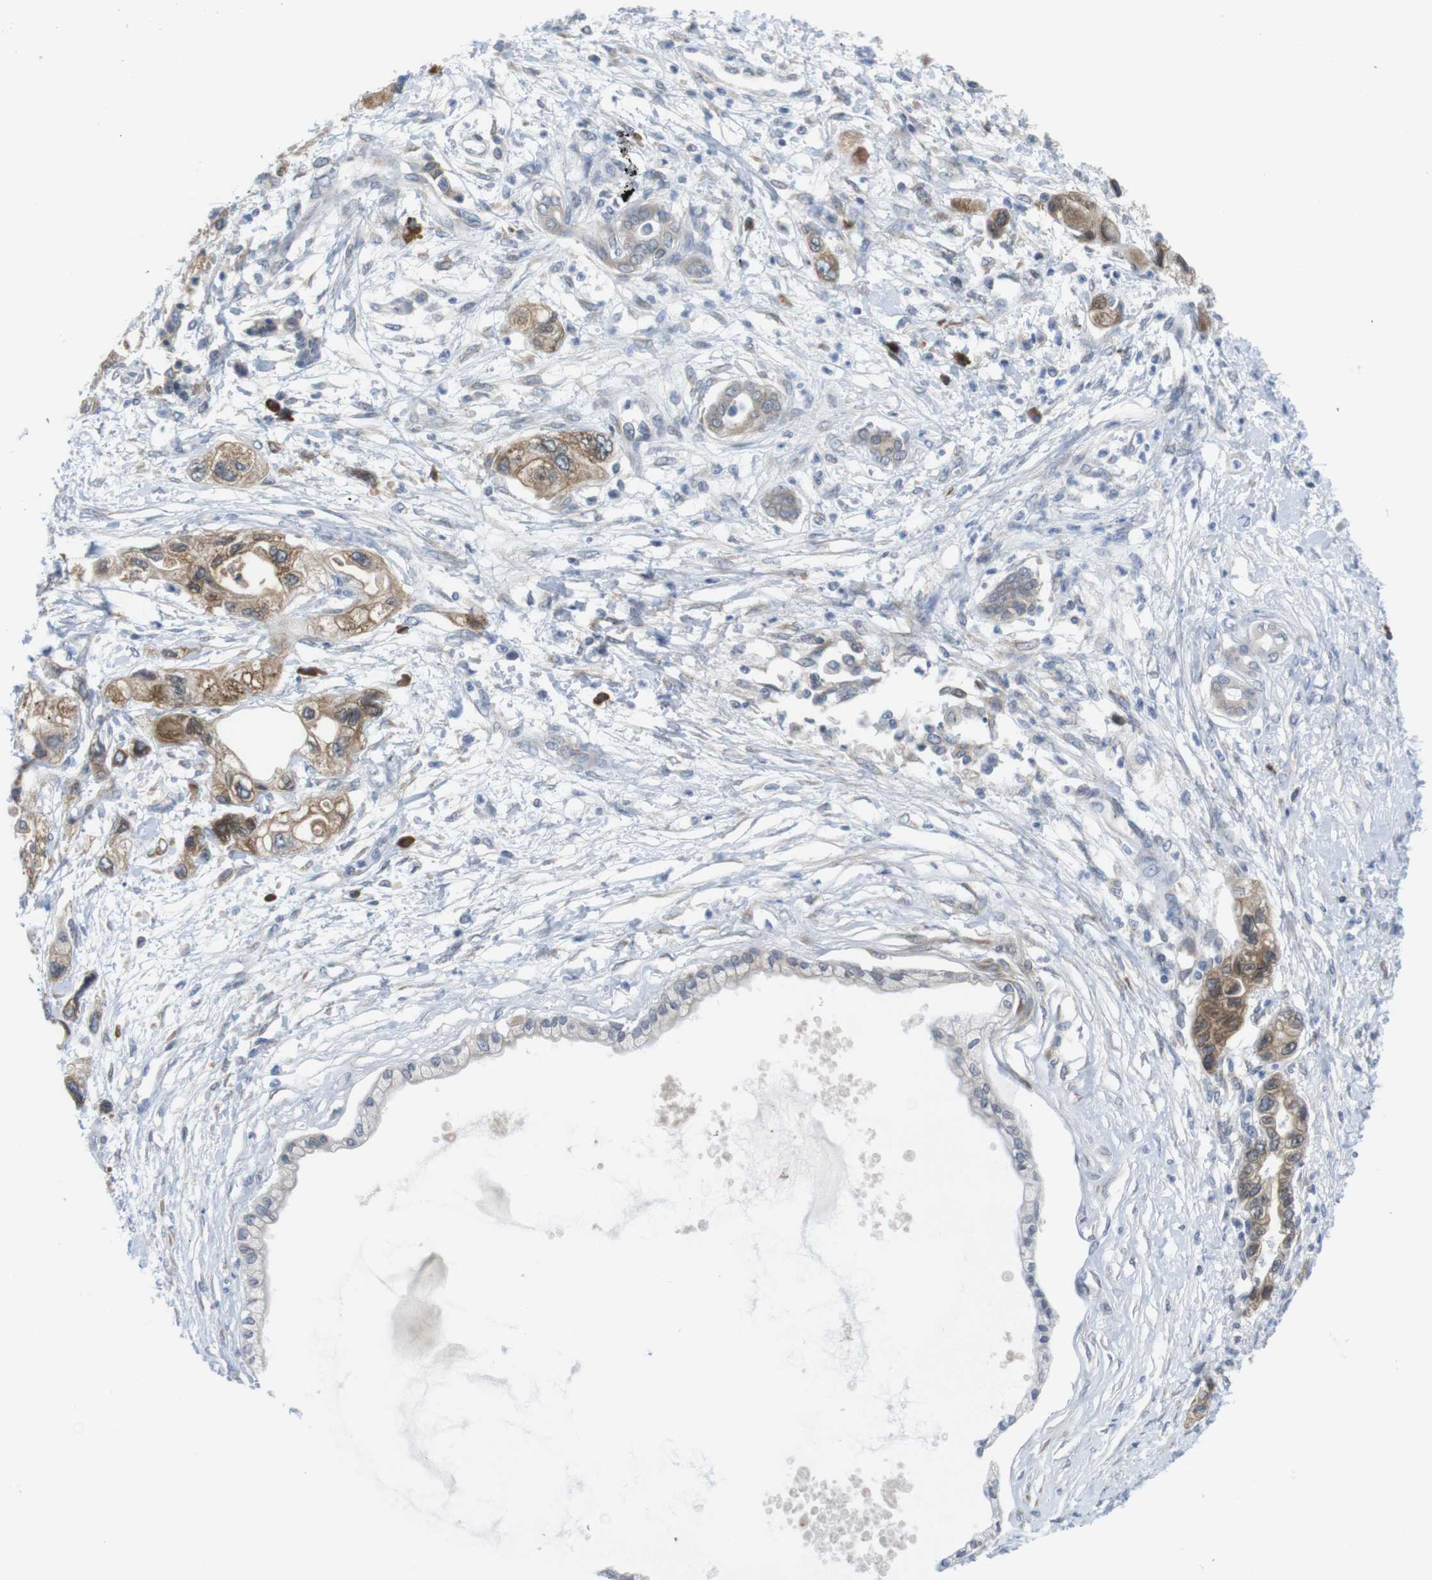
{"staining": {"intensity": "moderate", "quantity": "<25%", "location": "cytoplasmic/membranous"}, "tissue": "pancreatic cancer", "cell_type": "Tumor cells", "image_type": "cancer", "snomed": [{"axis": "morphology", "description": "Adenocarcinoma, NOS"}, {"axis": "topography", "description": "Pancreas"}], "caption": "This micrograph reveals IHC staining of human adenocarcinoma (pancreatic), with low moderate cytoplasmic/membranous positivity in approximately <25% of tumor cells.", "gene": "ERGIC3", "patient": {"sex": "male", "age": 56}}